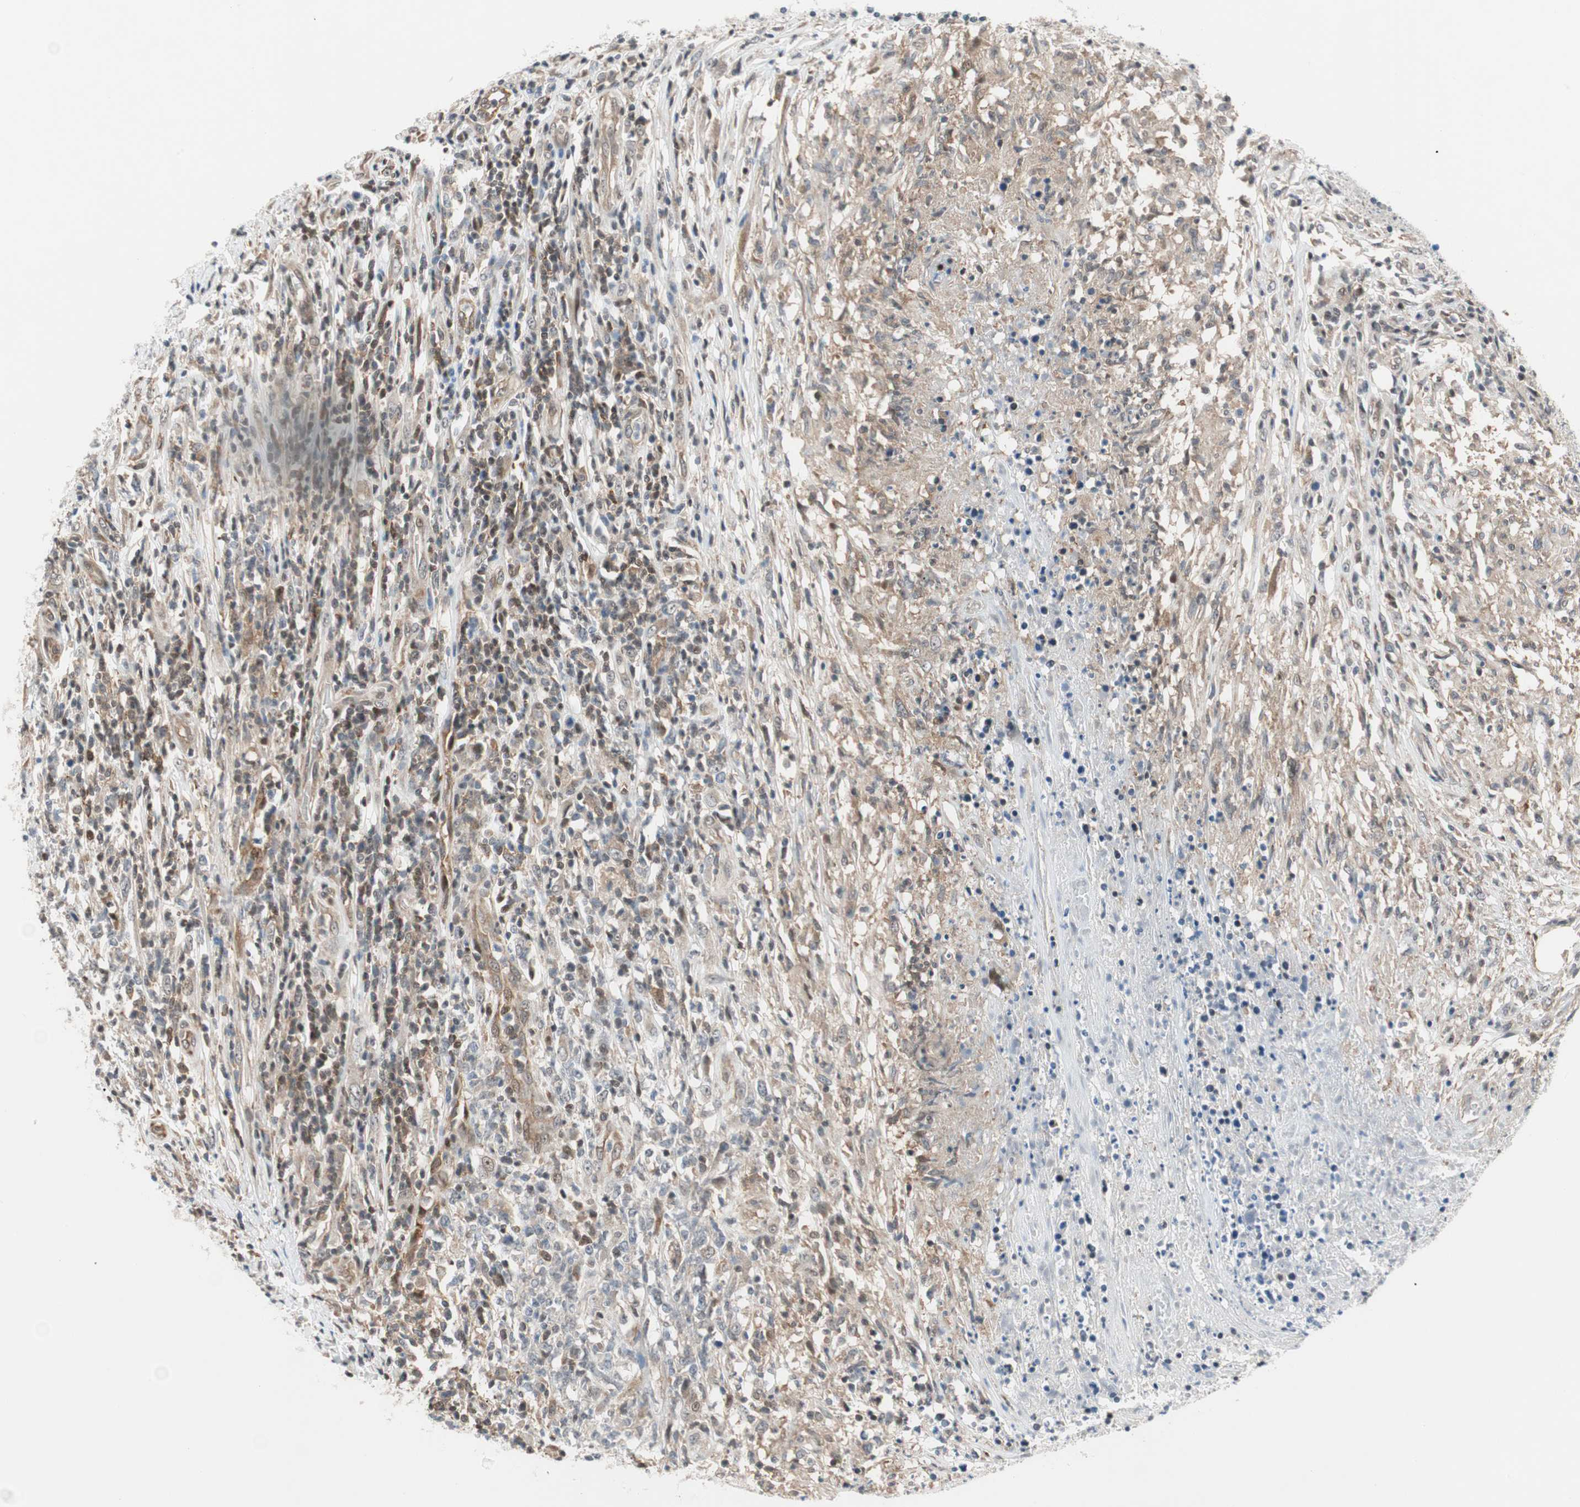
{"staining": {"intensity": "moderate", "quantity": "25%-75%", "location": "cytoplasmic/membranous"}, "tissue": "lymphoma", "cell_type": "Tumor cells", "image_type": "cancer", "snomed": [{"axis": "morphology", "description": "Malignant lymphoma, non-Hodgkin's type, High grade"}, {"axis": "topography", "description": "Lymph node"}], "caption": "Immunohistochemistry staining of lymphoma, which reveals medium levels of moderate cytoplasmic/membranous expression in approximately 25%-75% of tumor cells indicating moderate cytoplasmic/membranous protein staining. The staining was performed using DAB (brown) for protein detection and nuclei were counterstained in hematoxylin (blue).", "gene": "ZNF512B", "patient": {"sex": "female", "age": 84}}